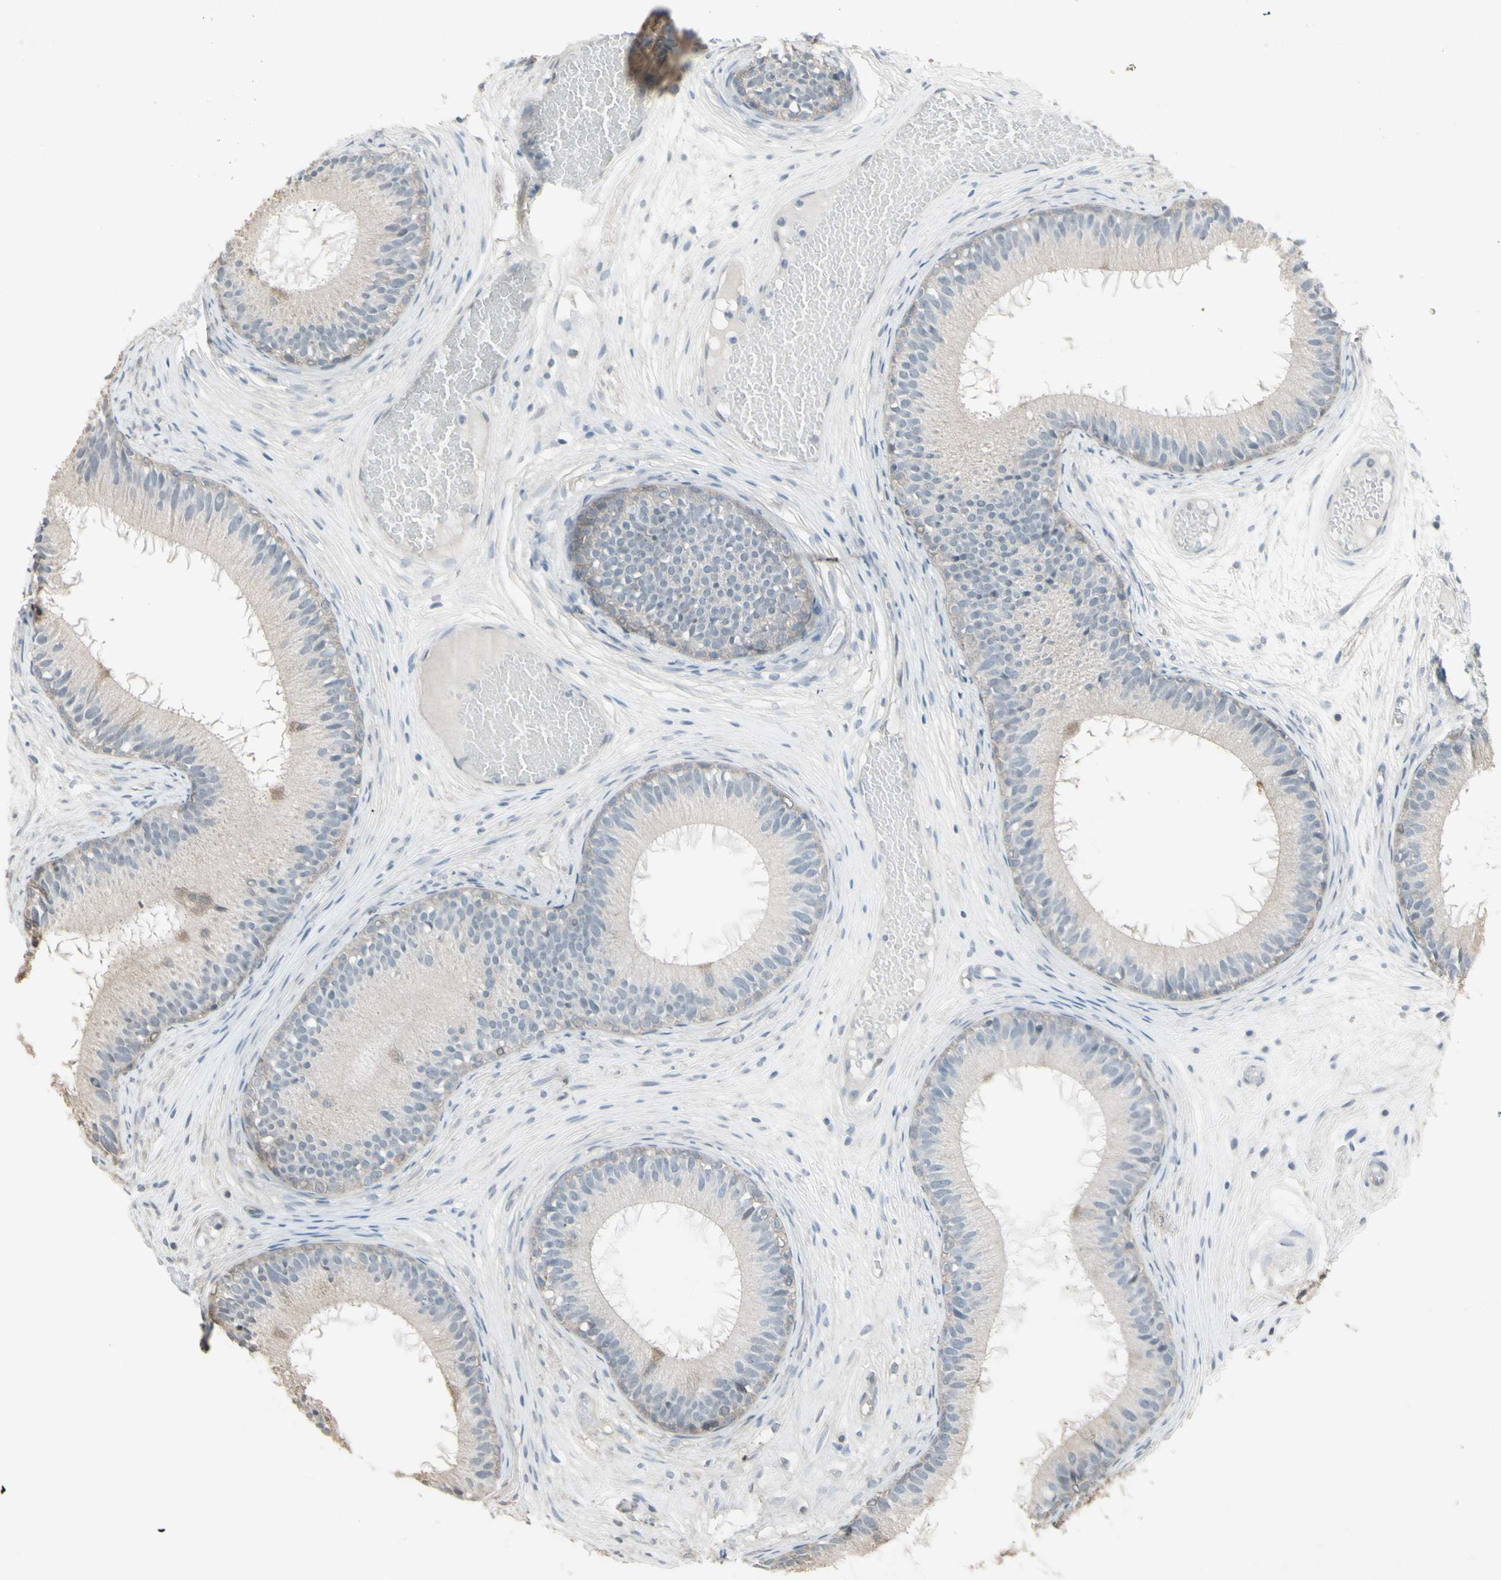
{"staining": {"intensity": "weak", "quantity": ">75%", "location": "cytoplasmic/membranous"}, "tissue": "epididymis", "cell_type": "Glandular cells", "image_type": "normal", "snomed": [{"axis": "morphology", "description": "Normal tissue, NOS"}, {"axis": "morphology", "description": "Atrophy, NOS"}, {"axis": "topography", "description": "Testis"}, {"axis": "topography", "description": "Epididymis"}], "caption": "Normal epididymis was stained to show a protein in brown. There is low levels of weak cytoplasmic/membranous staining in approximately >75% of glandular cells.", "gene": "ENSG00000285526", "patient": {"sex": "male", "age": 18}}